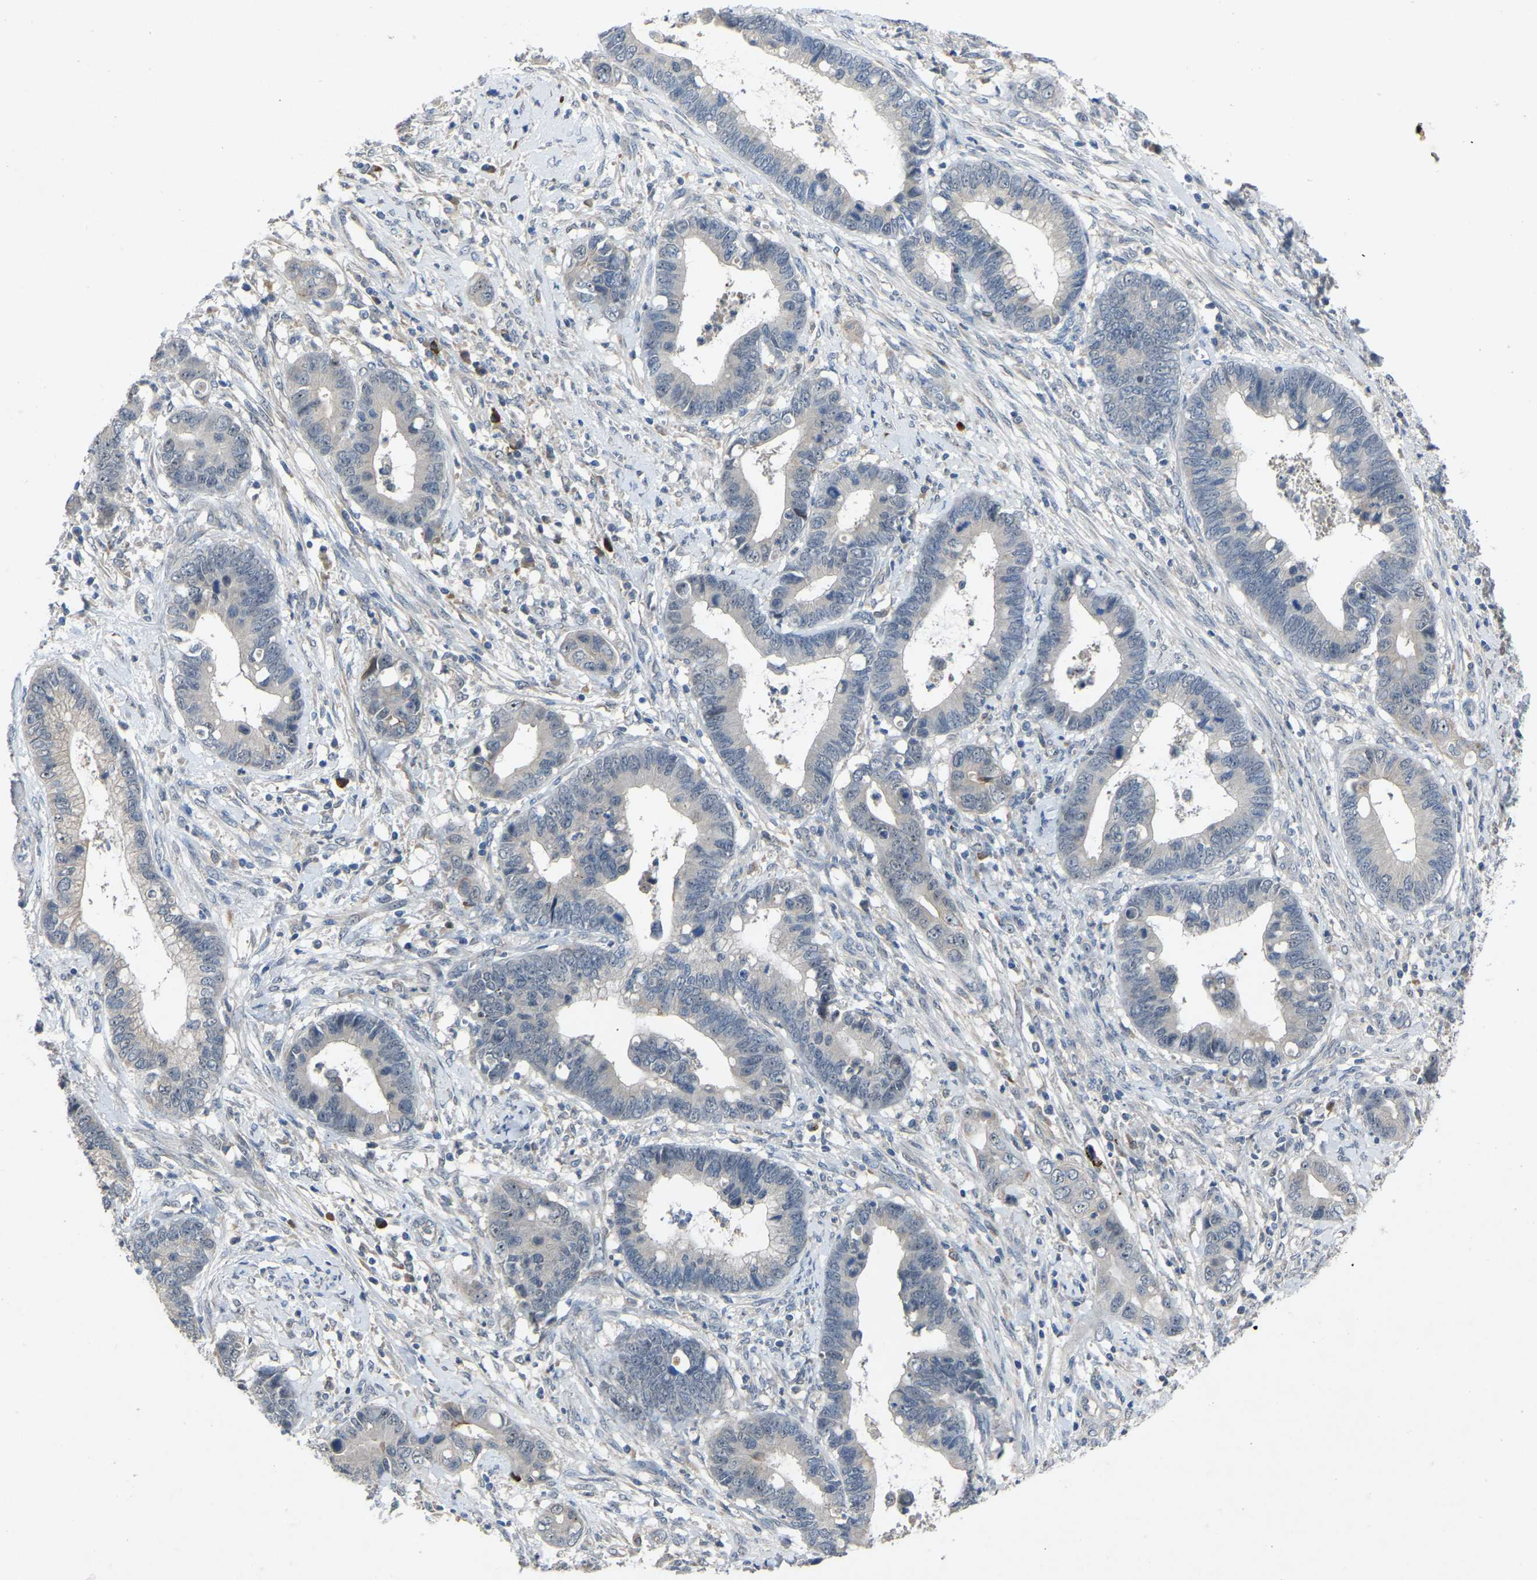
{"staining": {"intensity": "negative", "quantity": "none", "location": "none"}, "tissue": "cervical cancer", "cell_type": "Tumor cells", "image_type": "cancer", "snomed": [{"axis": "morphology", "description": "Adenocarcinoma, NOS"}, {"axis": "topography", "description": "Cervix"}], "caption": "DAB (3,3'-diaminobenzidine) immunohistochemical staining of adenocarcinoma (cervical) demonstrates no significant positivity in tumor cells.", "gene": "FHIT", "patient": {"sex": "female", "age": 44}}